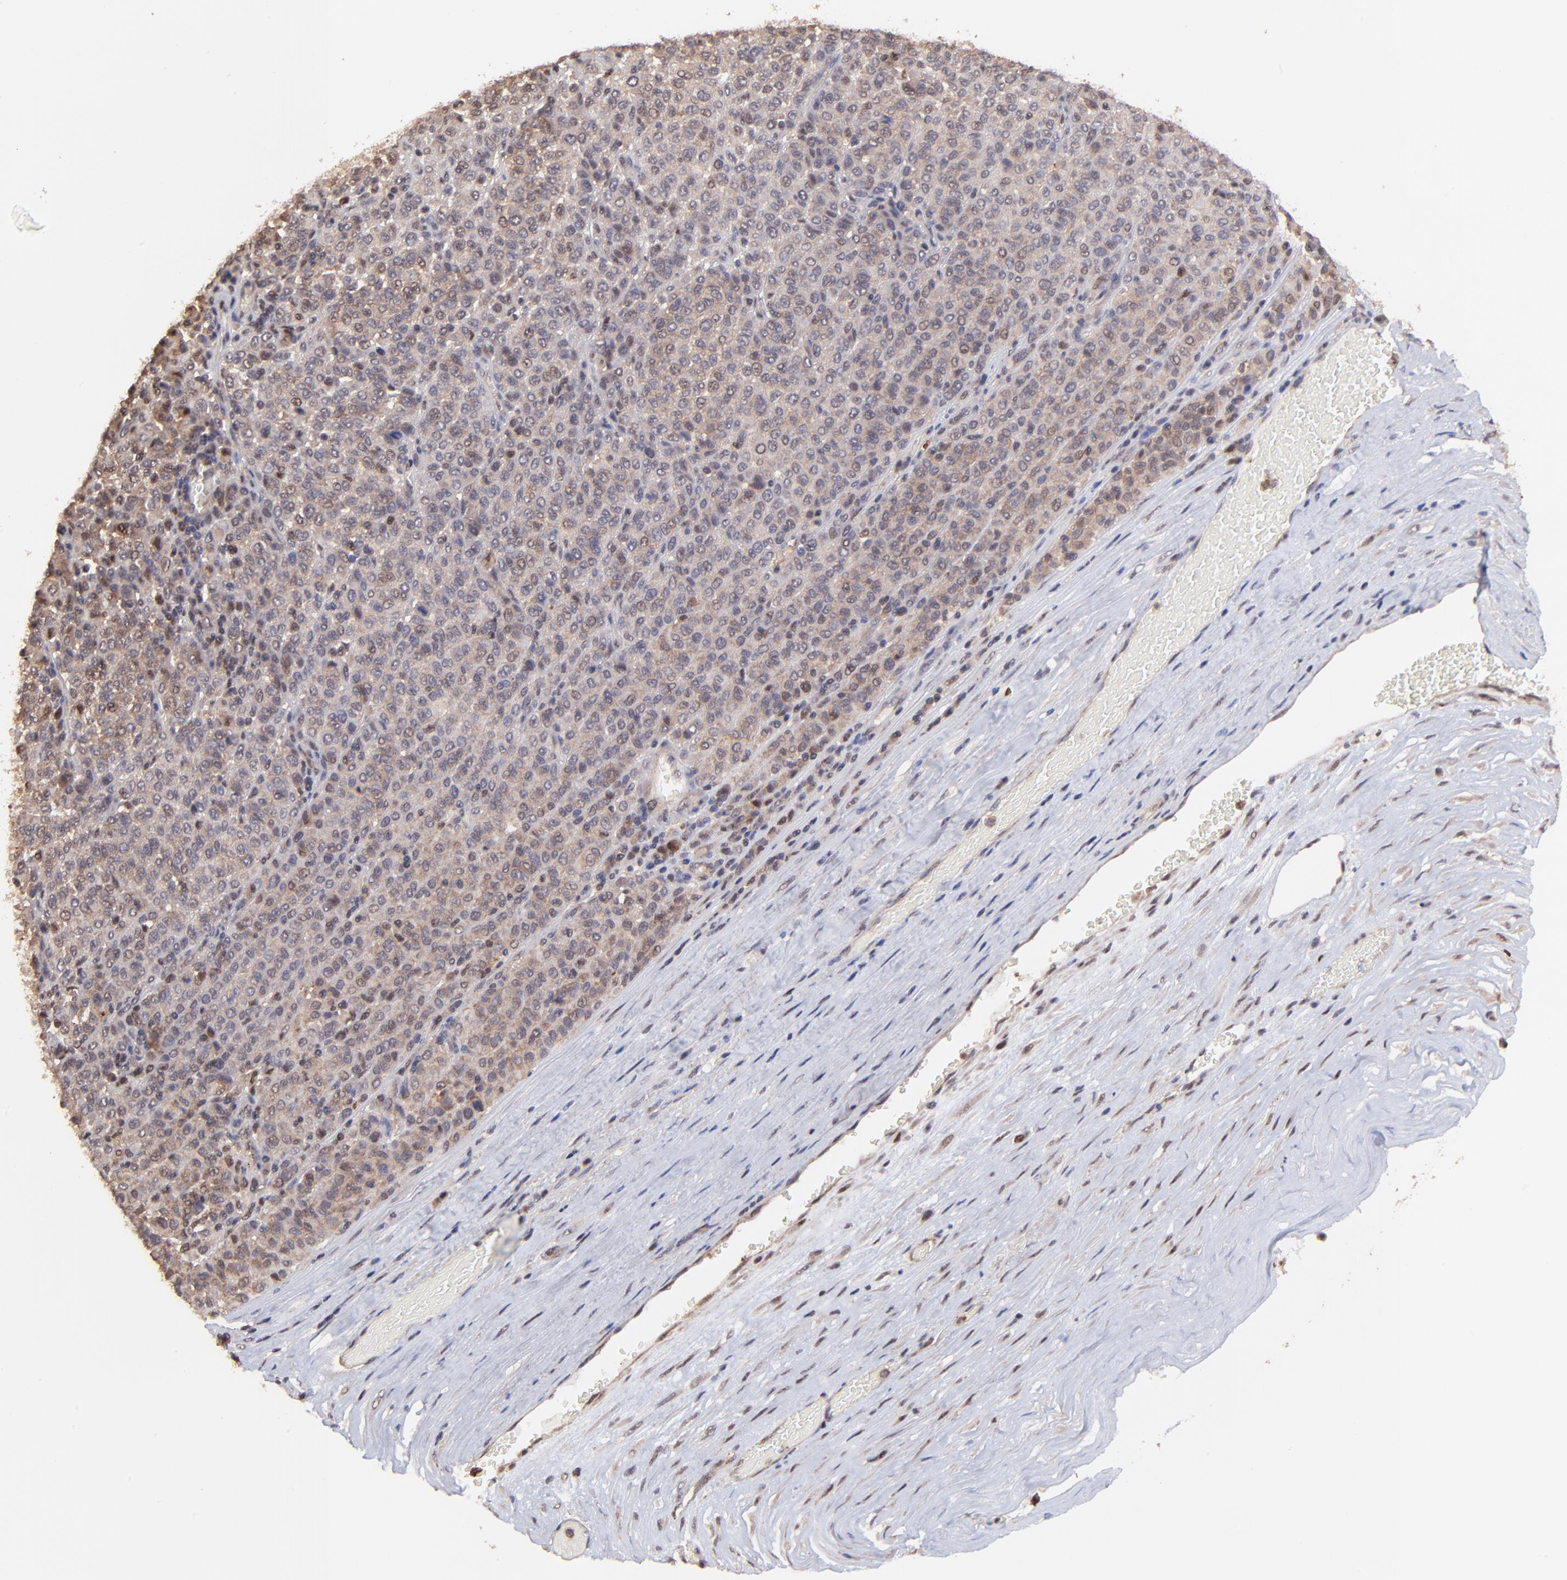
{"staining": {"intensity": "moderate", "quantity": ">75%", "location": "cytoplasmic/membranous,nuclear"}, "tissue": "melanoma", "cell_type": "Tumor cells", "image_type": "cancer", "snomed": [{"axis": "morphology", "description": "Malignant melanoma, Metastatic site"}, {"axis": "topography", "description": "Pancreas"}], "caption": "Tumor cells show medium levels of moderate cytoplasmic/membranous and nuclear positivity in about >75% of cells in human melanoma.", "gene": "PSMA6", "patient": {"sex": "female", "age": 30}}